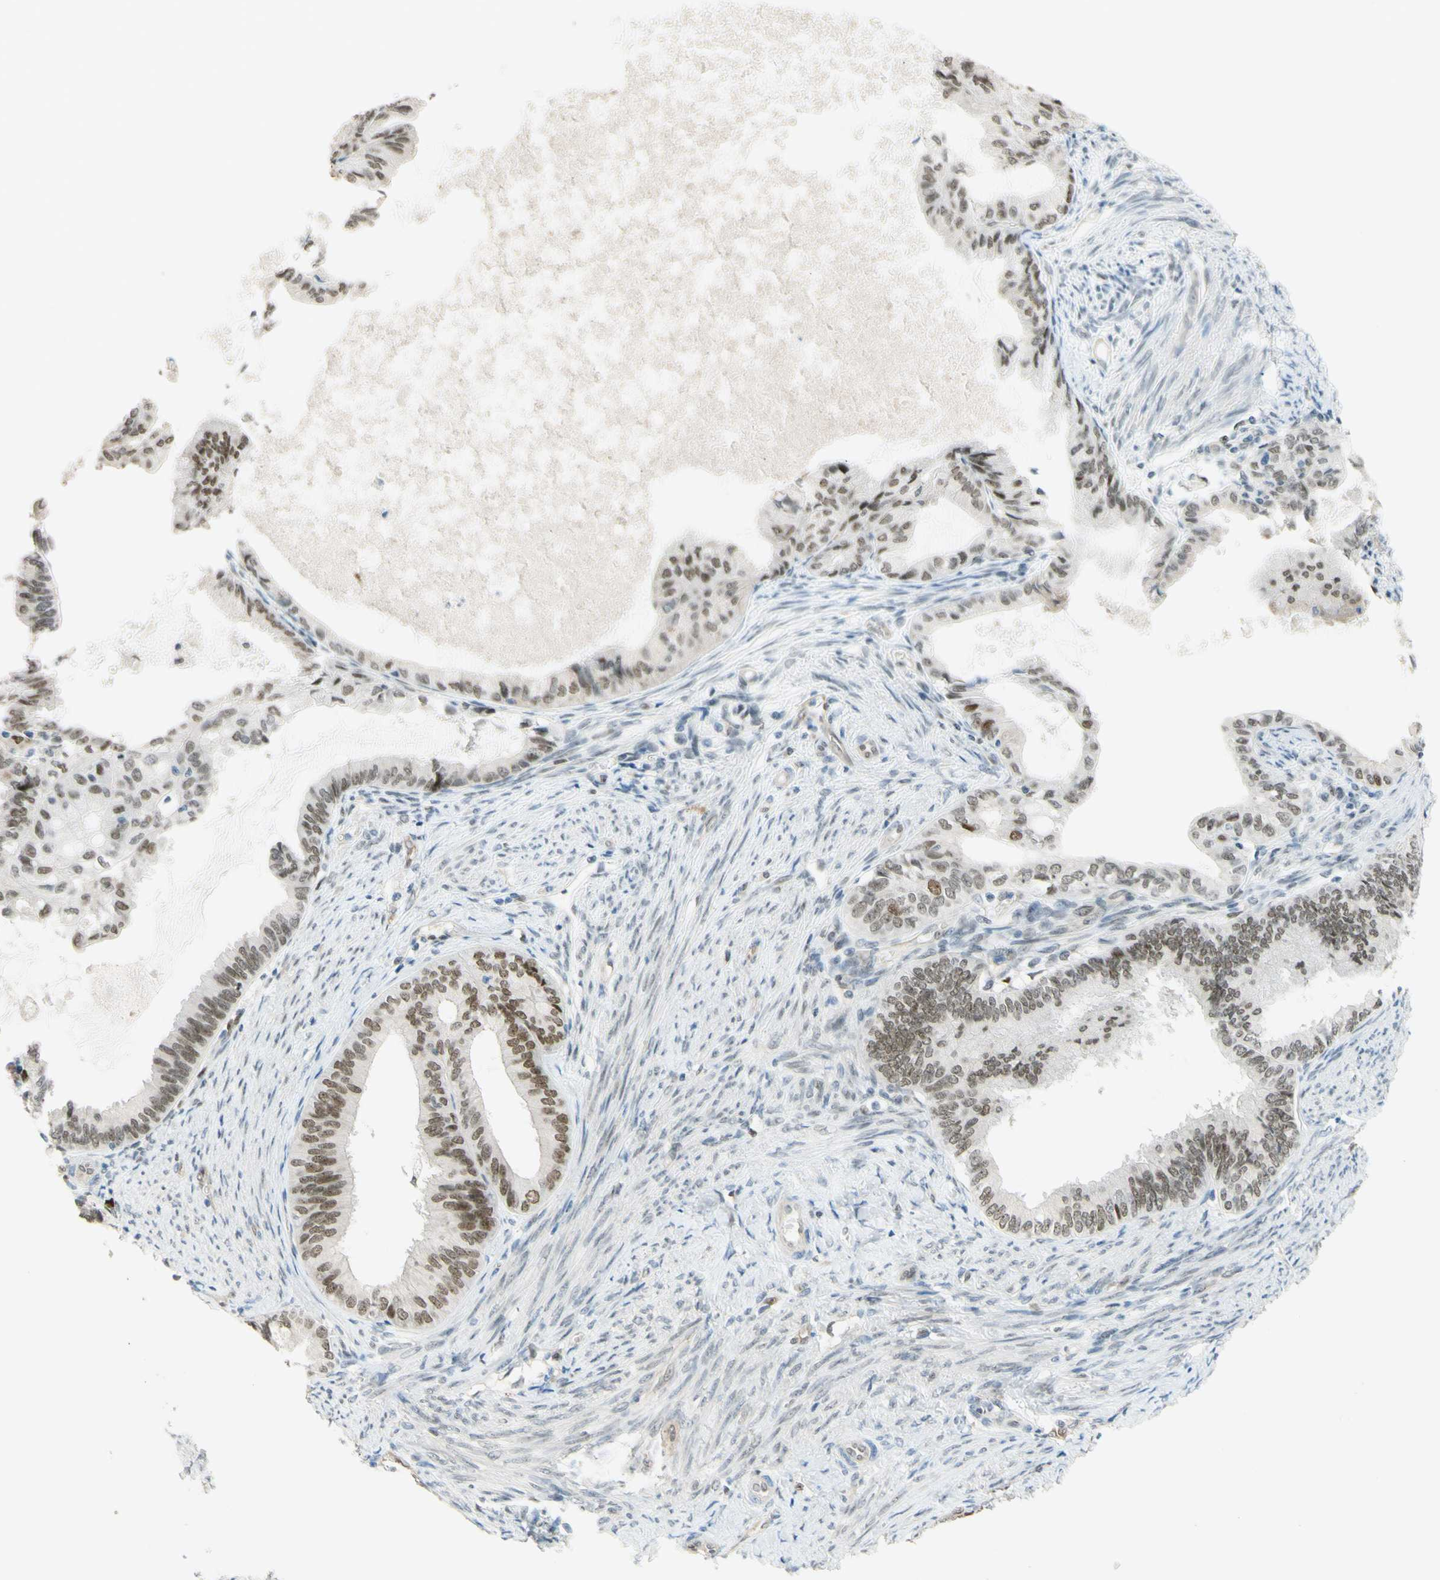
{"staining": {"intensity": "moderate", "quantity": "<25%", "location": "nuclear"}, "tissue": "endometrial cancer", "cell_type": "Tumor cells", "image_type": "cancer", "snomed": [{"axis": "morphology", "description": "Adenocarcinoma, NOS"}, {"axis": "topography", "description": "Endometrium"}], "caption": "Human endometrial adenocarcinoma stained for a protein (brown) shows moderate nuclear positive staining in about <25% of tumor cells.", "gene": "POLB", "patient": {"sex": "female", "age": 86}}